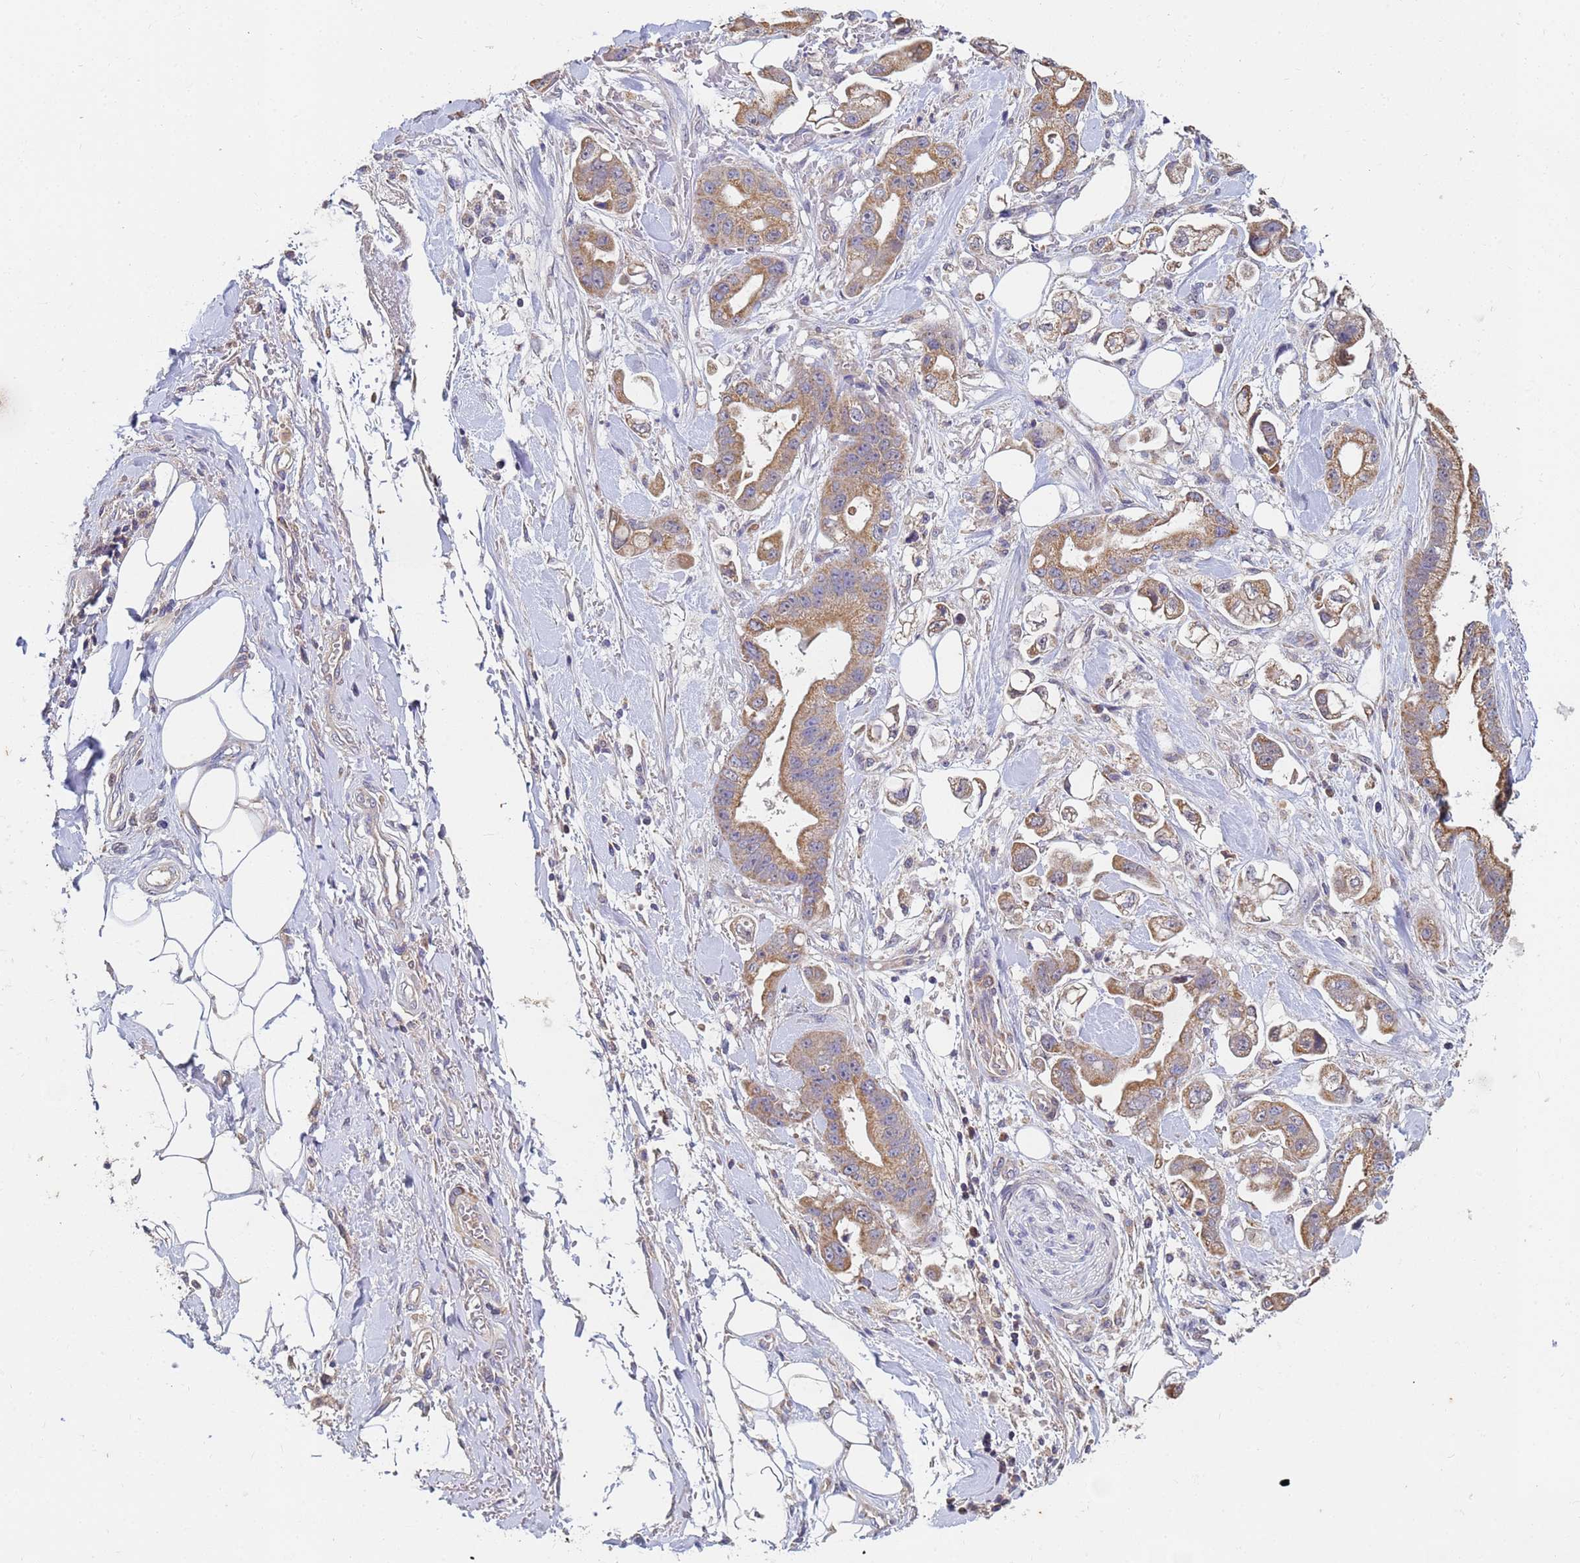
{"staining": {"intensity": "moderate", "quantity": ">75%", "location": "cytoplasmic/membranous"}, "tissue": "stomach cancer", "cell_type": "Tumor cells", "image_type": "cancer", "snomed": [{"axis": "morphology", "description": "Adenocarcinoma, NOS"}, {"axis": "topography", "description": "Stomach"}], "caption": "About >75% of tumor cells in stomach adenocarcinoma exhibit moderate cytoplasmic/membranous protein expression as visualized by brown immunohistochemical staining.", "gene": "C5orf34", "patient": {"sex": "male", "age": 62}}